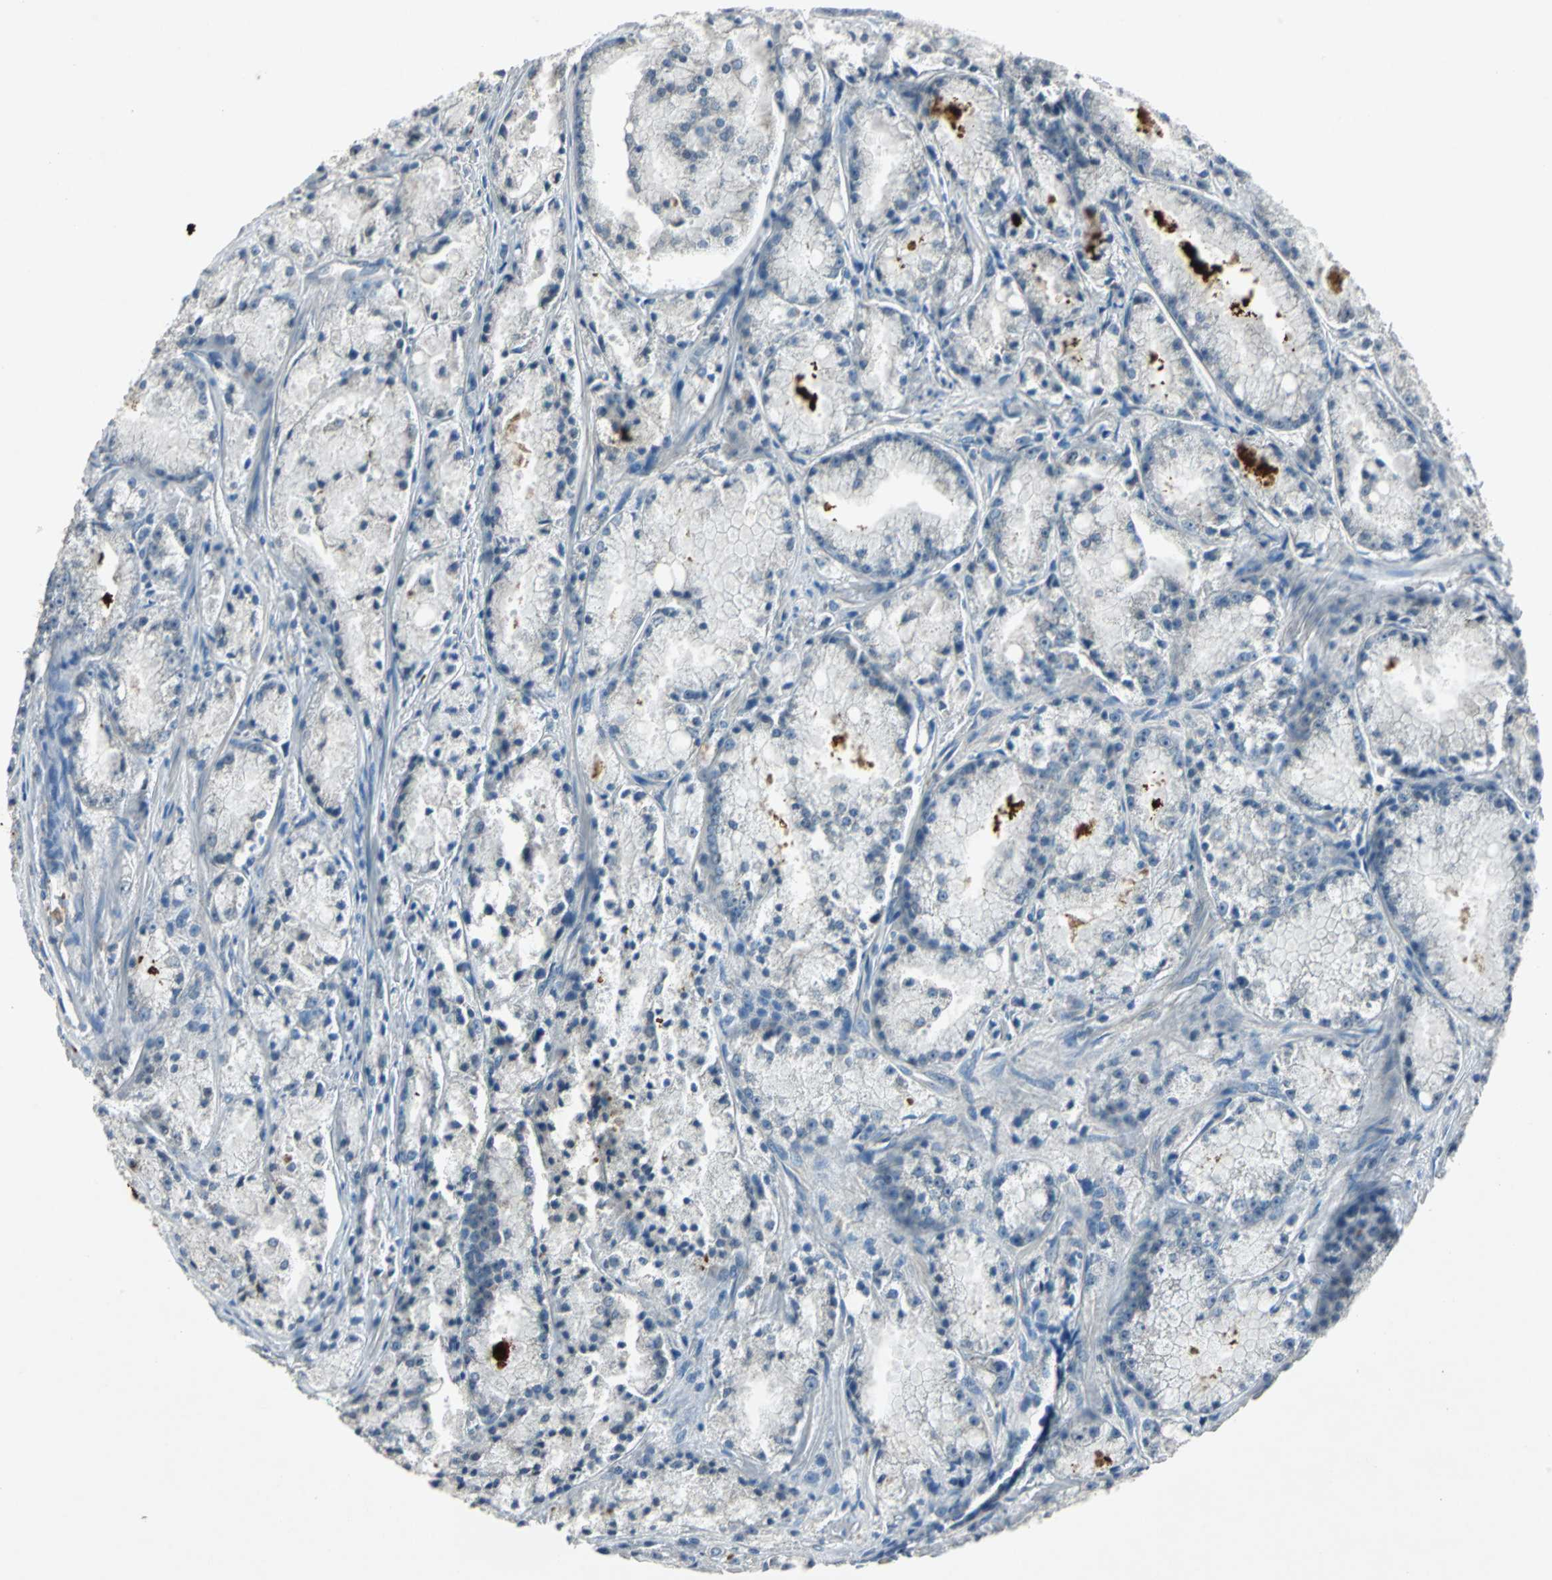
{"staining": {"intensity": "negative", "quantity": "none", "location": "none"}, "tissue": "prostate cancer", "cell_type": "Tumor cells", "image_type": "cancer", "snomed": [{"axis": "morphology", "description": "Adenocarcinoma, Low grade"}, {"axis": "topography", "description": "Prostate"}], "caption": "High power microscopy image of an immunohistochemistry histopathology image of adenocarcinoma (low-grade) (prostate), revealing no significant staining in tumor cells.", "gene": "SLC2A13", "patient": {"sex": "male", "age": 64}}